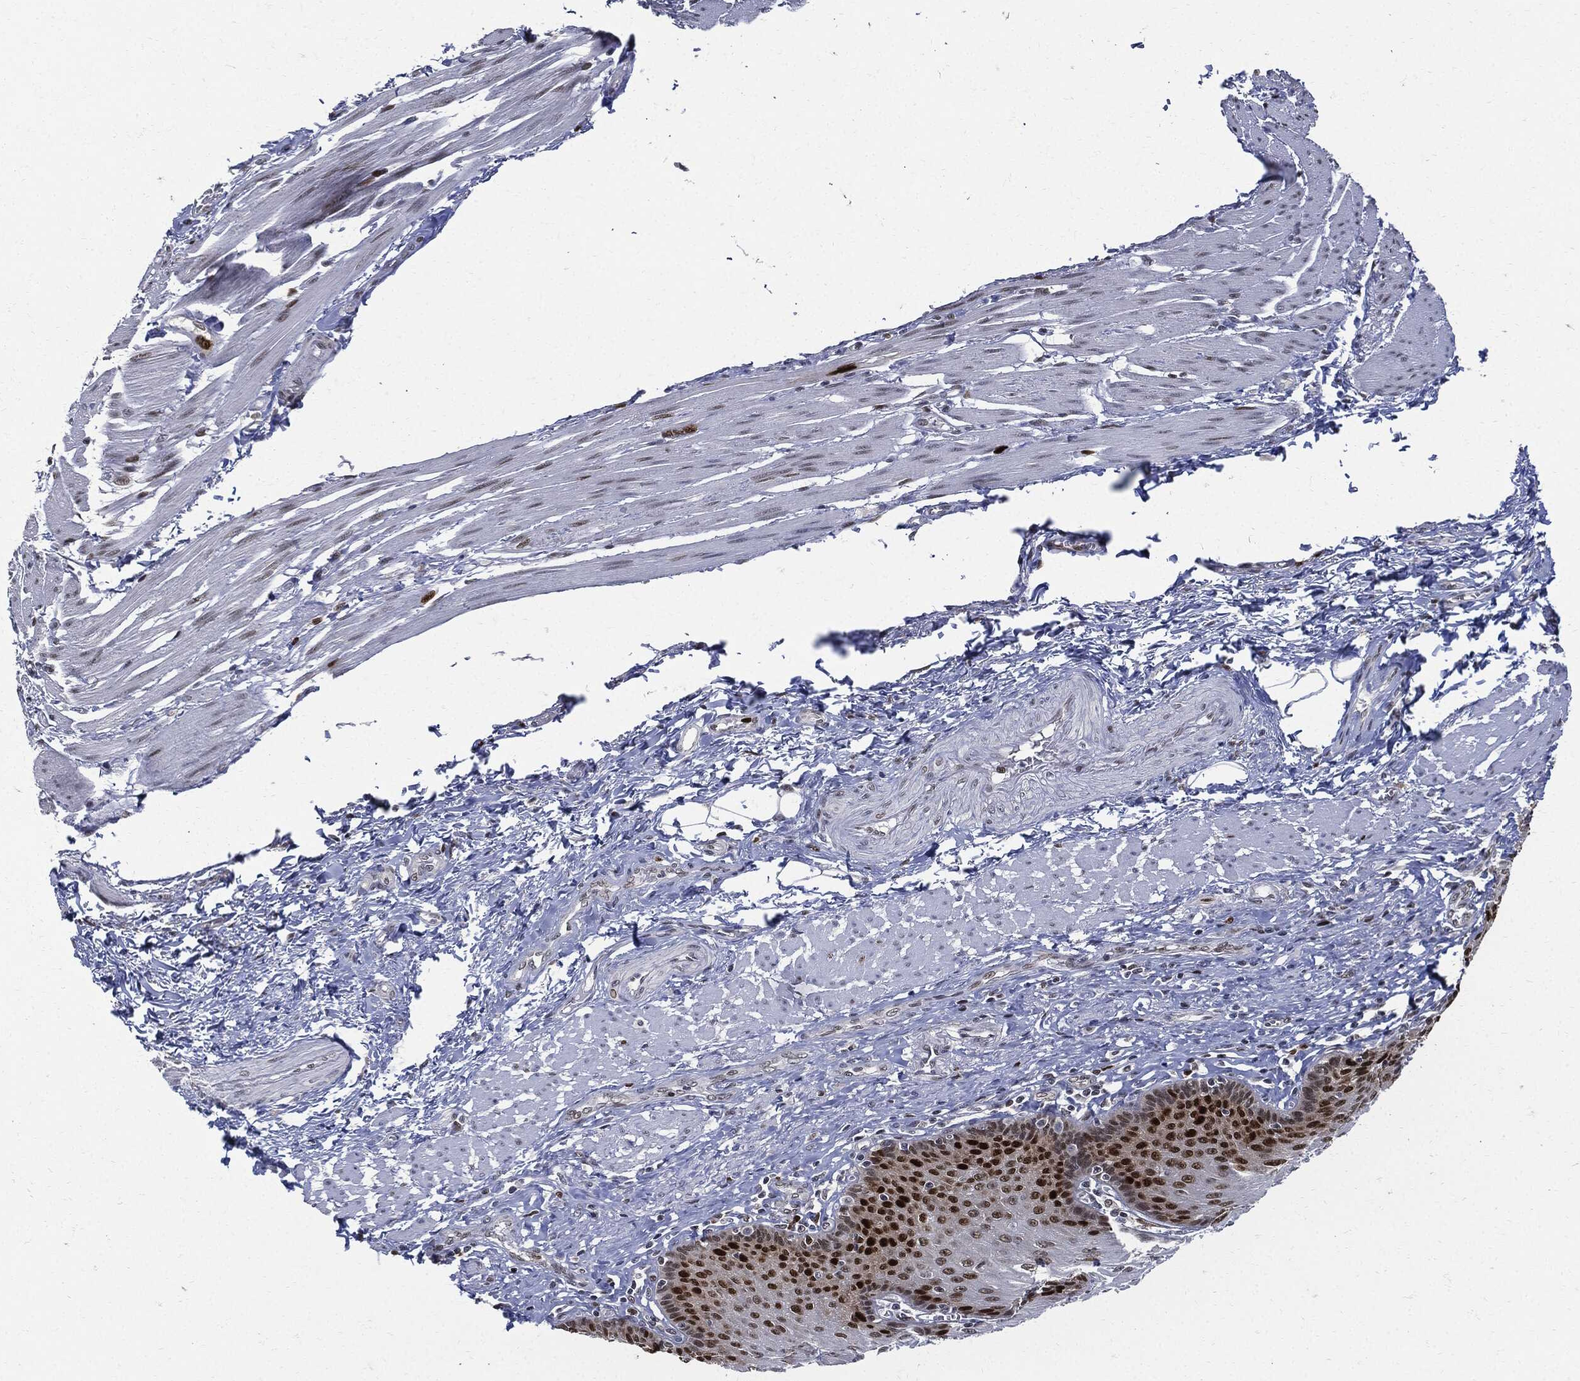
{"staining": {"intensity": "strong", "quantity": "25%-75%", "location": "nuclear"}, "tissue": "esophagus", "cell_type": "Squamous epithelial cells", "image_type": "normal", "snomed": [{"axis": "morphology", "description": "Normal tissue, NOS"}, {"axis": "topography", "description": "Esophagus"}], "caption": "Protein analysis of benign esophagus exhibits strong nuclear staining in about 25%-75% of squamous epithelial cells. The staining was performed using DAB, with brown indicating positive protein expression. Nuclei are stained blue with hematoxylin.", "gene": "PCNA", "patient": {"sex": "male", "age": 58}}